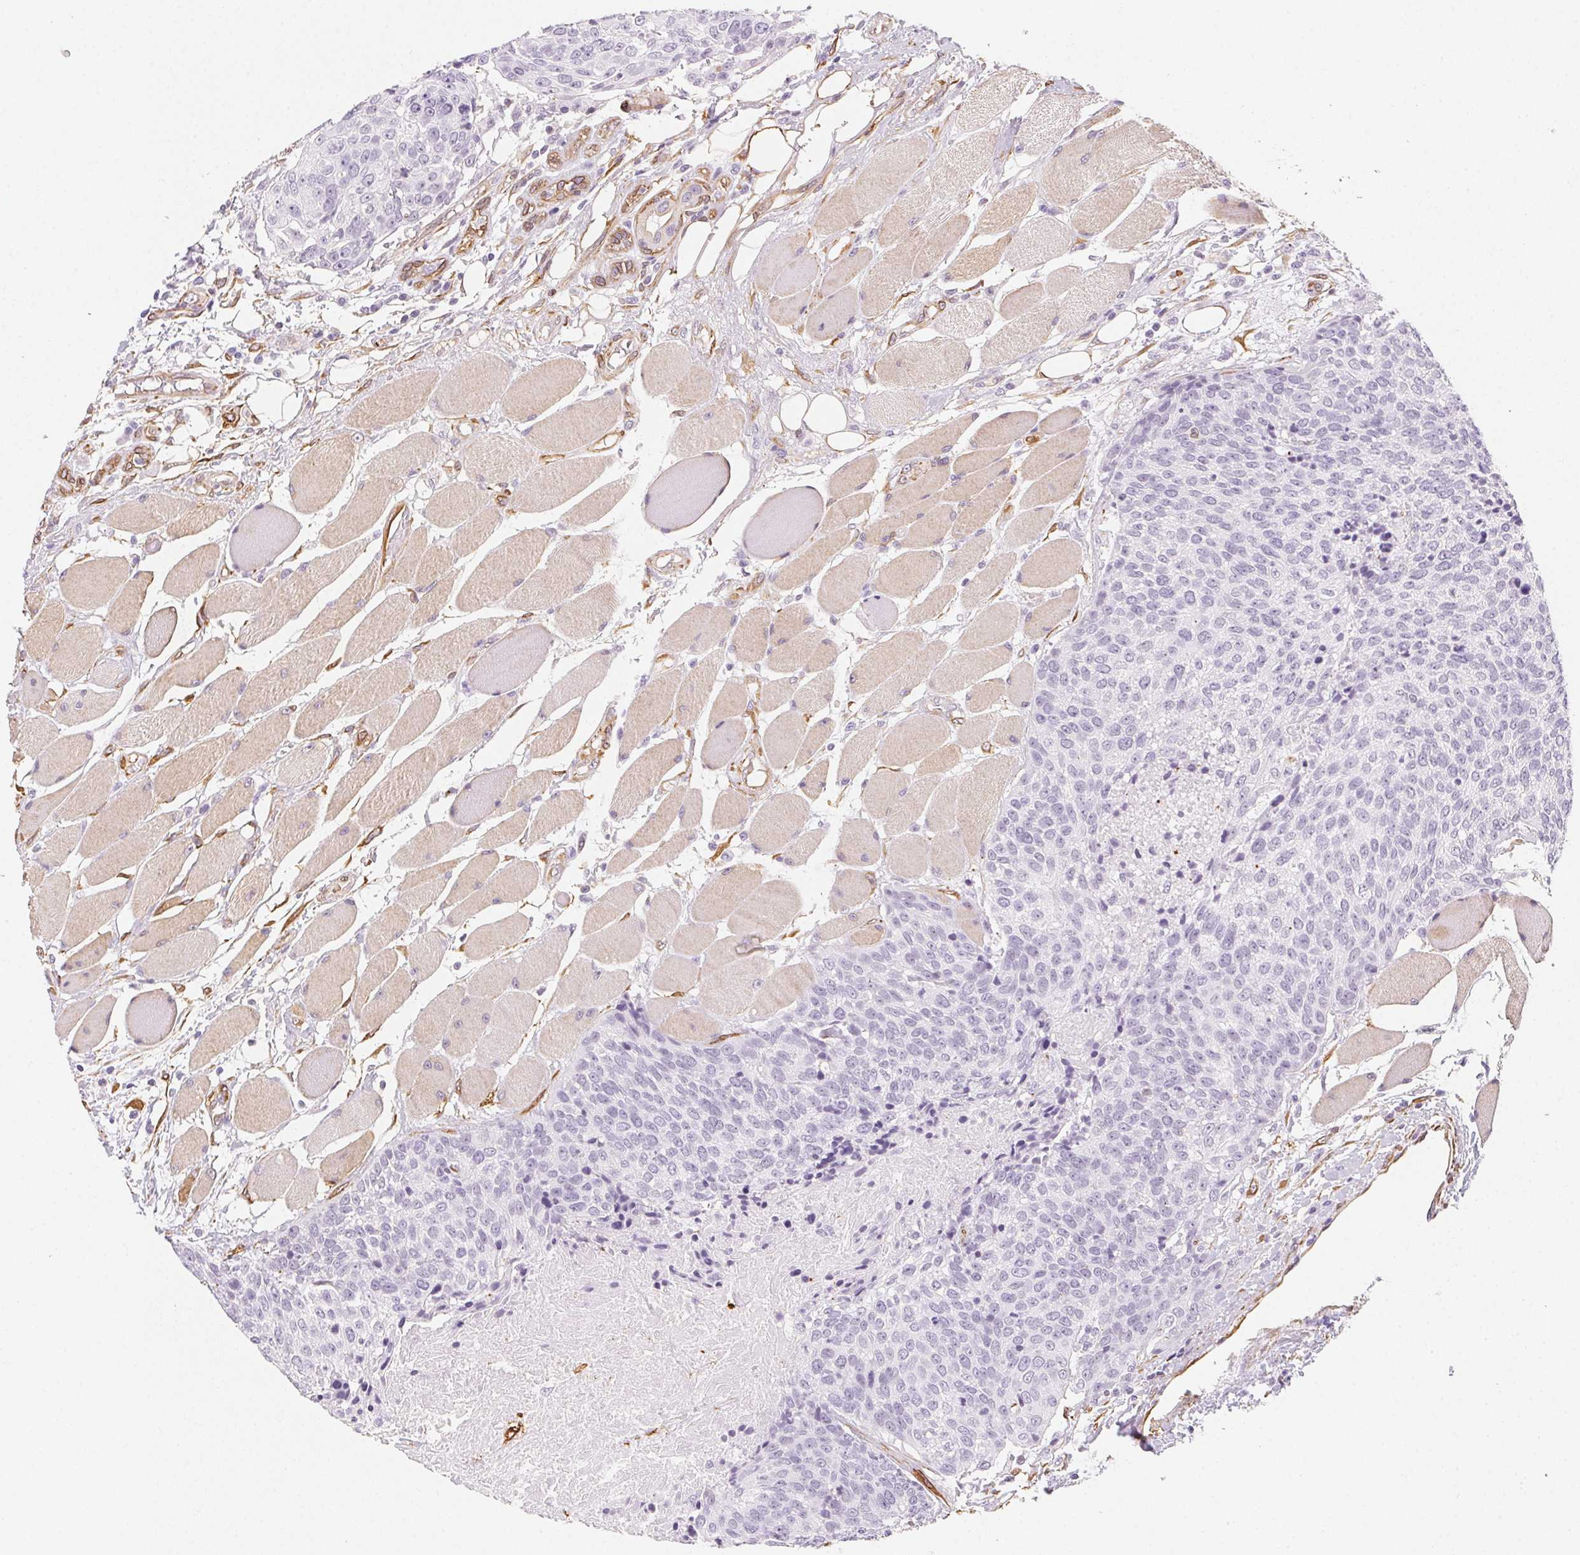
{"staining": {"intensity": "negative", "quantity": "none", "location": "none"}, "tissue": "head and neck cancer", "cell_type": "Tumor cells", "image_type": "cancer", "snomed": [{"axis": "morphology", "description": "Squamous cell carcinoma, NOS"}, {"axis": "topography", "description": "Oral tissue"}, {"axis": "topography", "description": "Head-Neck"}], "caption": "Histopathology image shows no protein expression in tumor cells of head and neck cancer tissue.", "gene": "RSBN1", "patient": {"sex": "male", "age": 64}}